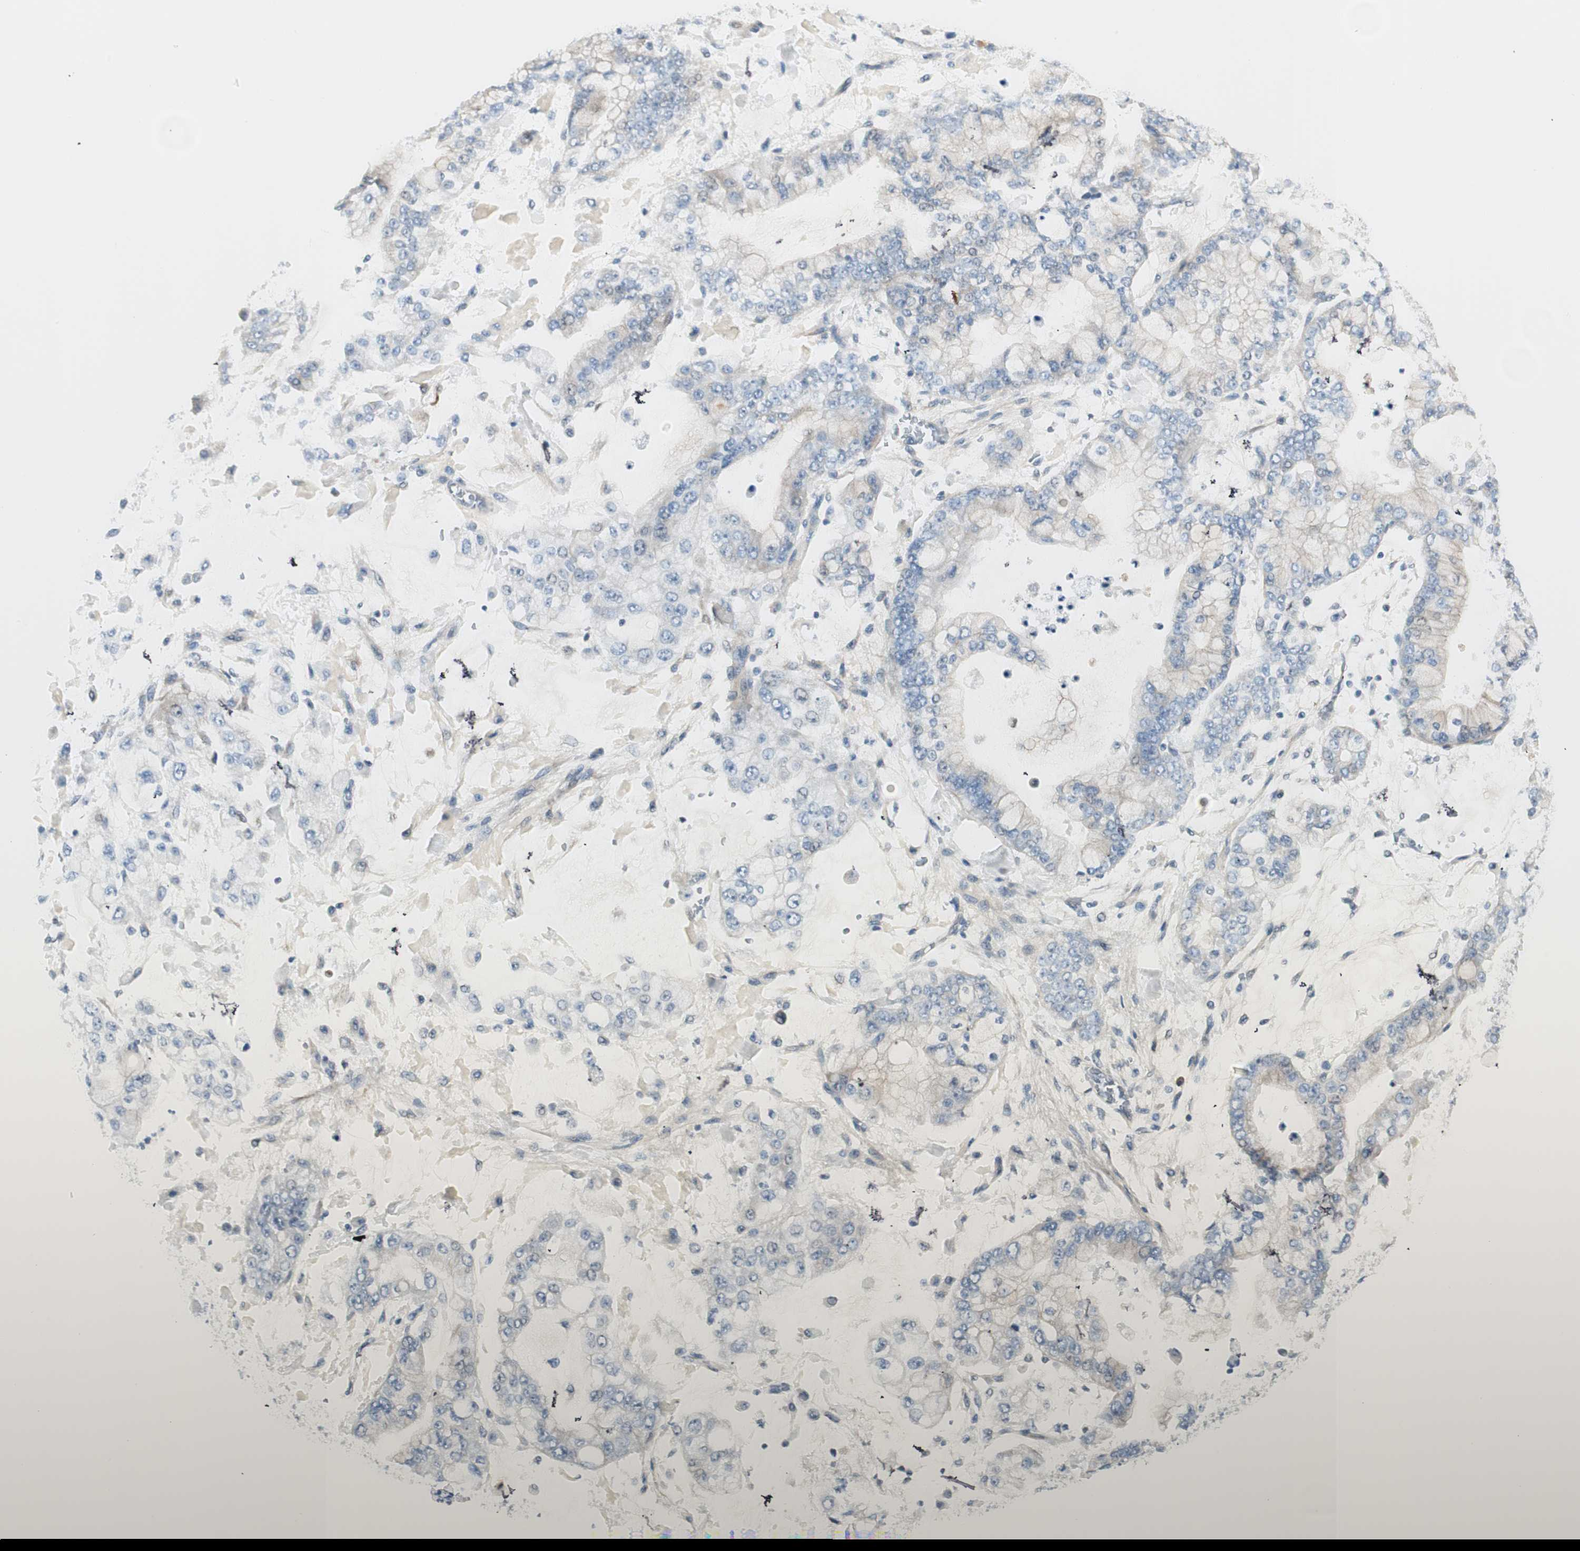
{"staining": {"intensity": "negative", "quantity": "none", "location": "none"}, "tissue": "stomach cancer", "cell_type": "Tumor cells", "image_type": "cancer", "snomed": [{"axis": "morphology", "description": "Normal tissue, NOS"}, {"axis": "morphology", "description": "Adenocarcinoma, NOS"}, {"axis": "topography", "description": "Stomach, upper"}, {"axis": "topography", "description": "Stomach"}], "caption": "Immunohistochemistry of stomach cancer (adenocarcinoma) displays no expression in tumor cells. Brightfield microscopy of immunohistochemistry (IHC) stained with DAB (brown) and hematoxylin (blue), captured at high magnification.", "gene": "CDK3", "patient": {"sex": "male", "age": 76}}